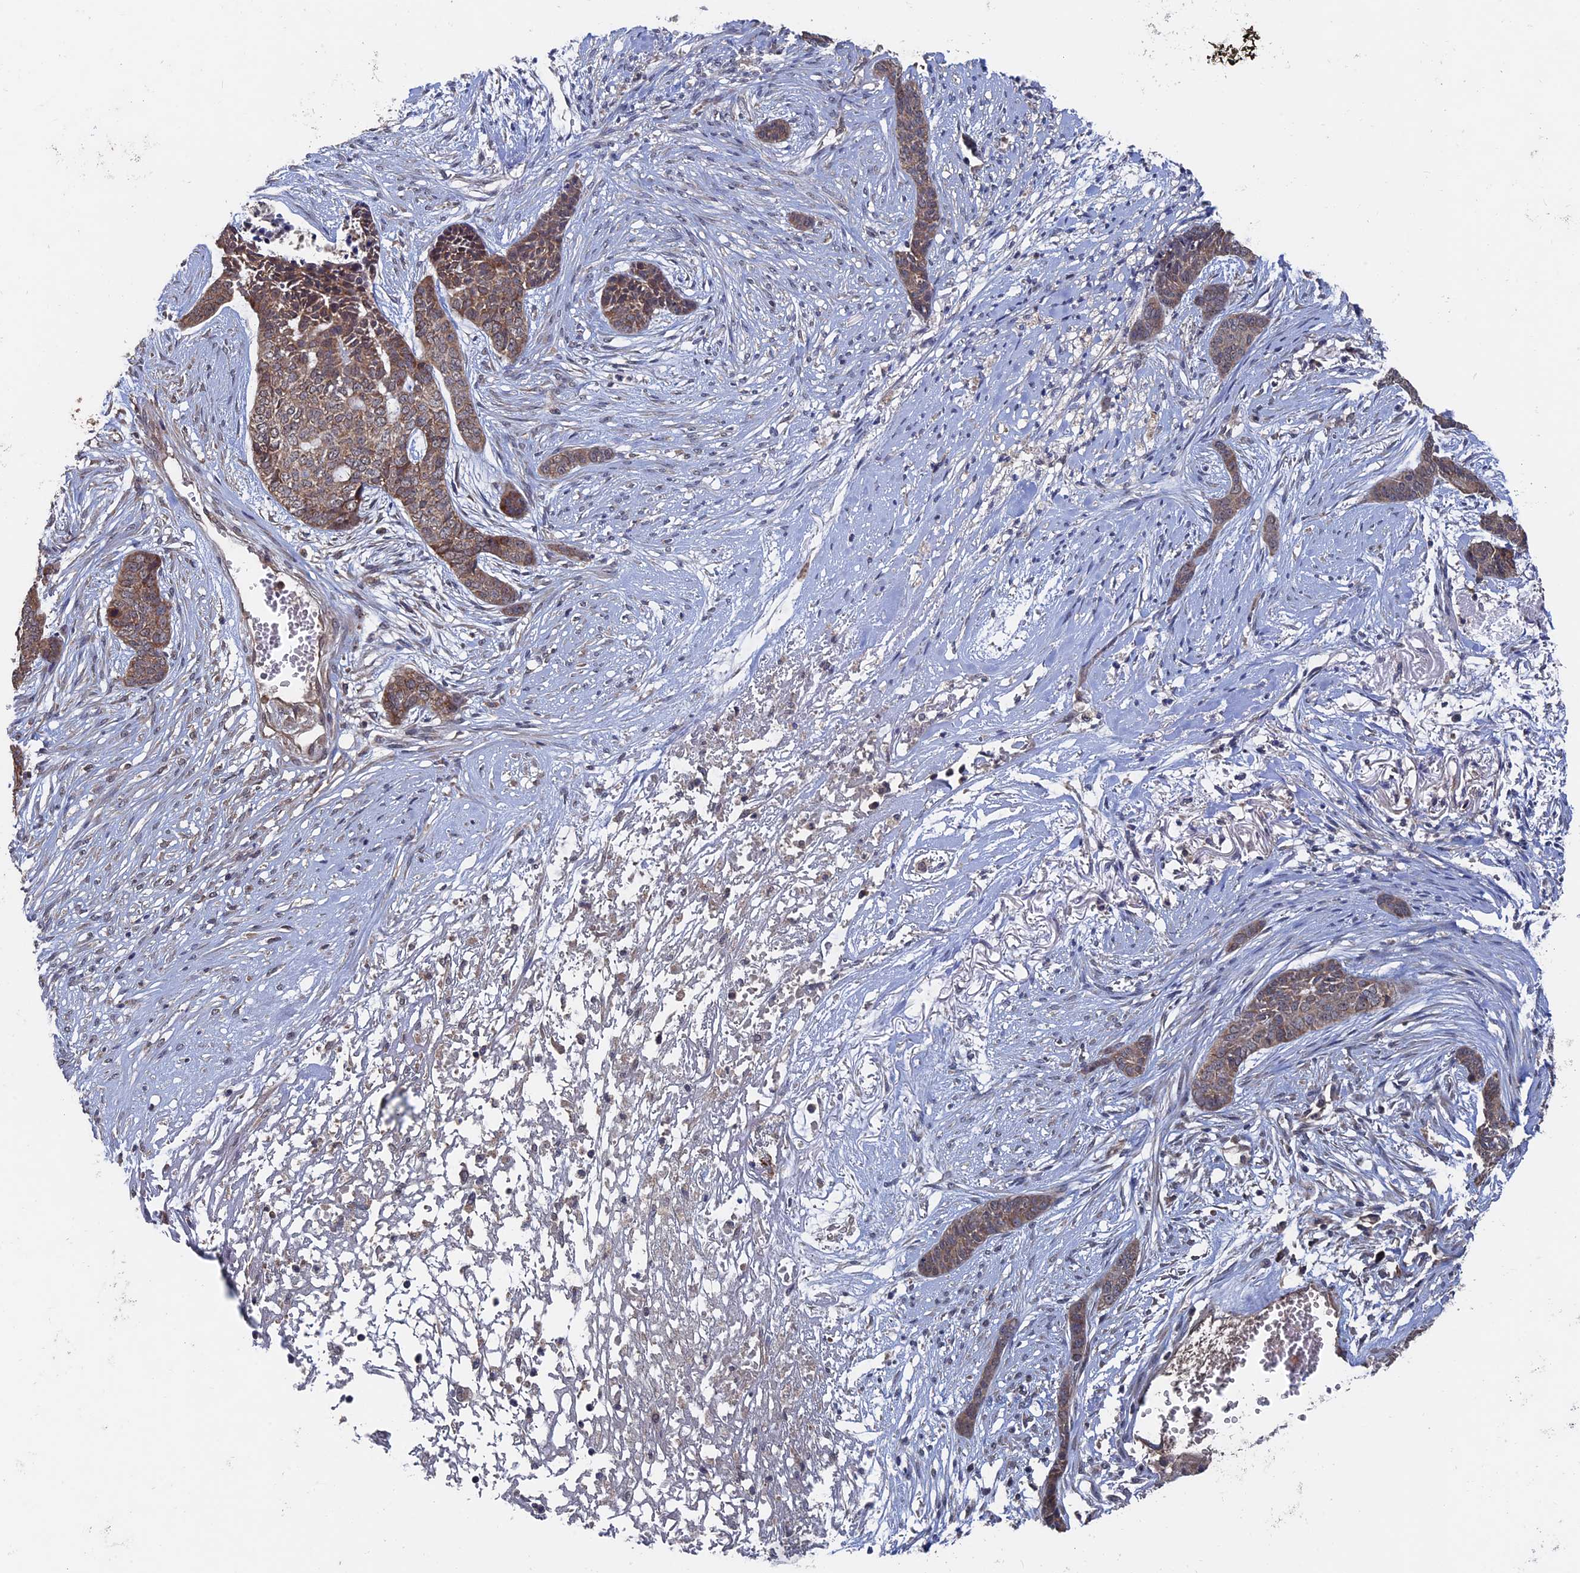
{"staining": {"intensity": "moderate", "quantity": ">75%", "location": "cytoplasmic/membranous"}, "tissue": "skin cancer", "cell_type": "Tumor cells", "image_type": "cancer", "snomed": [{"axis": "morphology", "description": "Basal cell carcinoma"}, {"axis": "topography", "description": "Skin"}], "caption": "High-power microscopy captured an IHC histopathology image of skin cancer, revealing moderate cytoplasmic/membranous expression in about >75% of tumor cells.", "gene": "RAB15", "patient": {"sex": "female", "age": 64}}